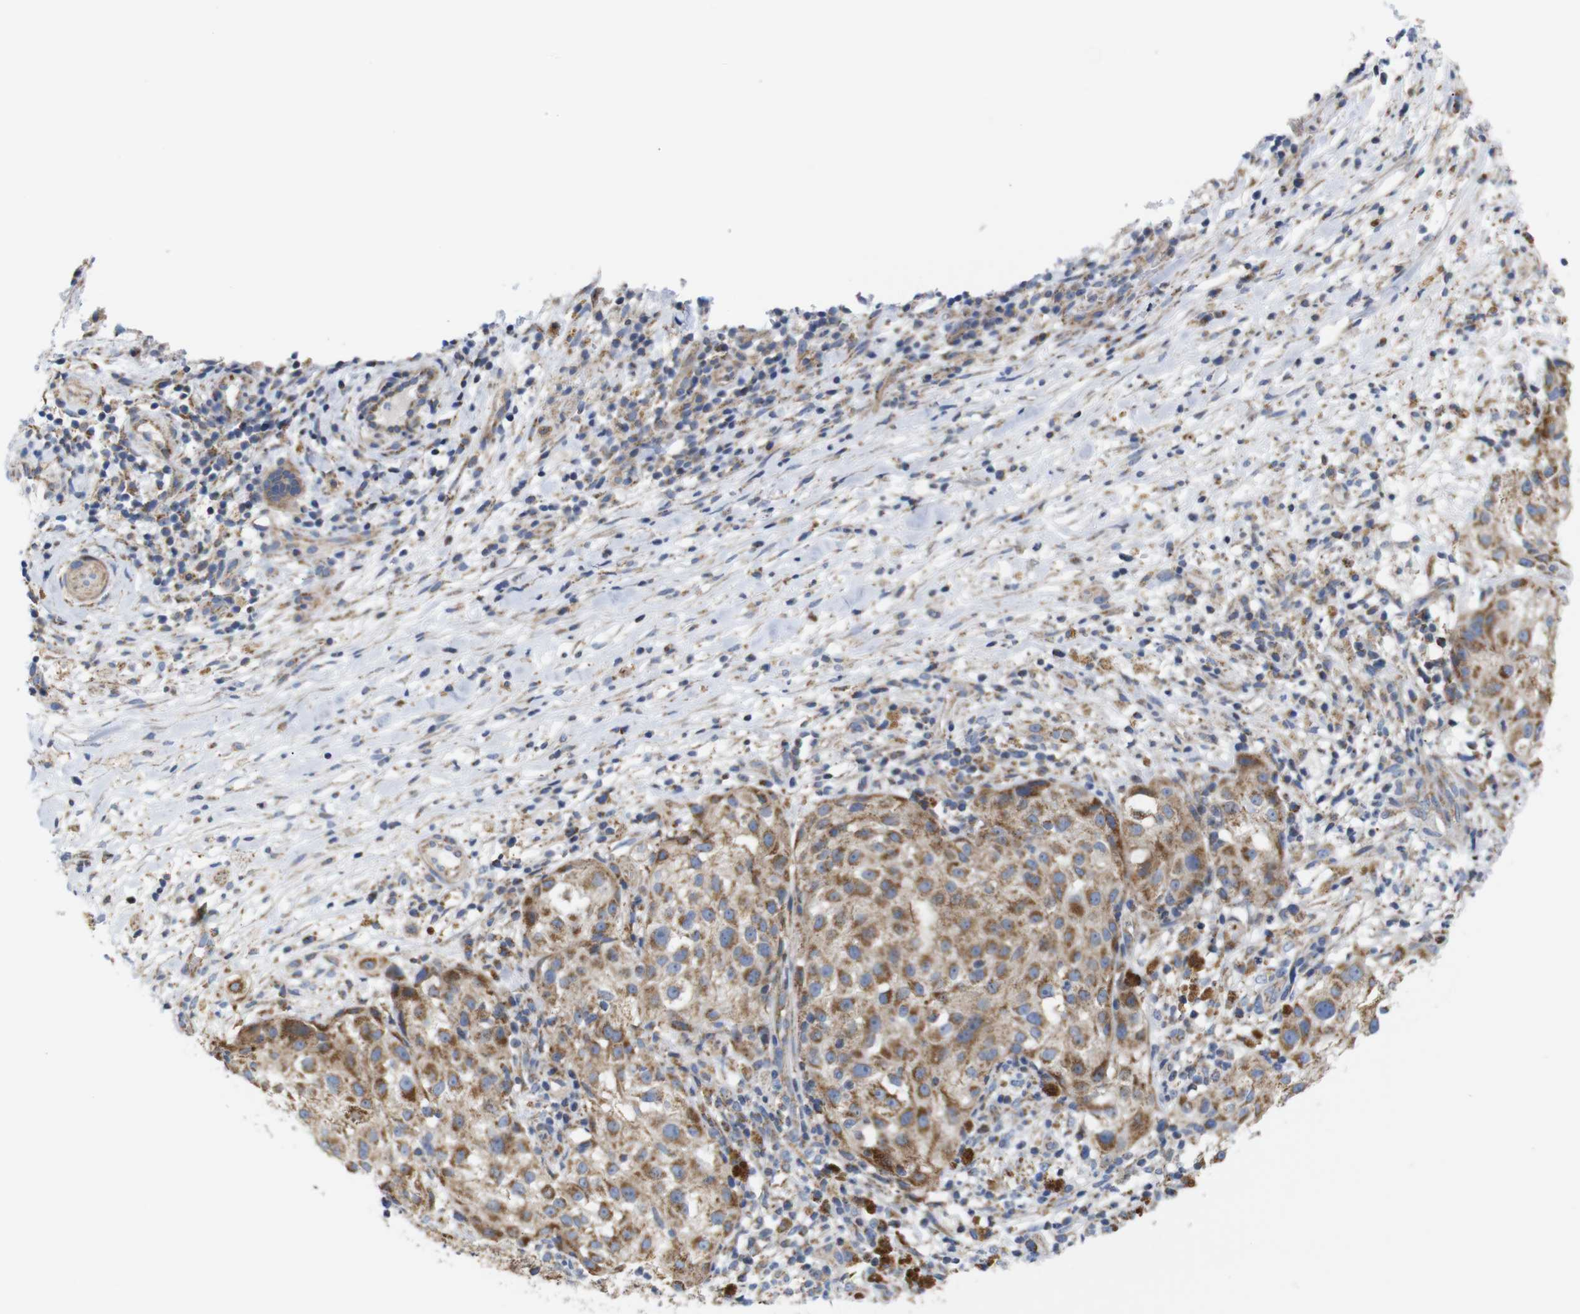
{"staining": {"intensity": "moderate", "quantity": ">75%", "location": "cytoplasmic/membranous"}, "tissue": "melanoma", "cell_type": "Tumor cells", "image_type": "cancer", "snomed": [{"axis": "morphology", "description": "Necrosis, NOS"}, {"axis": "morphology", "description": "Malignant melanoma, NOS"}, {"axis": "topography", "description": "Skin"}], "caption": "Melanoma stained with a brown dye displays moderate cytoplasmic/membranous positive positivity in about >75% of tumor cells.", "gene": "FAM171B", "patient": {"sex": "female", "age": 87}}